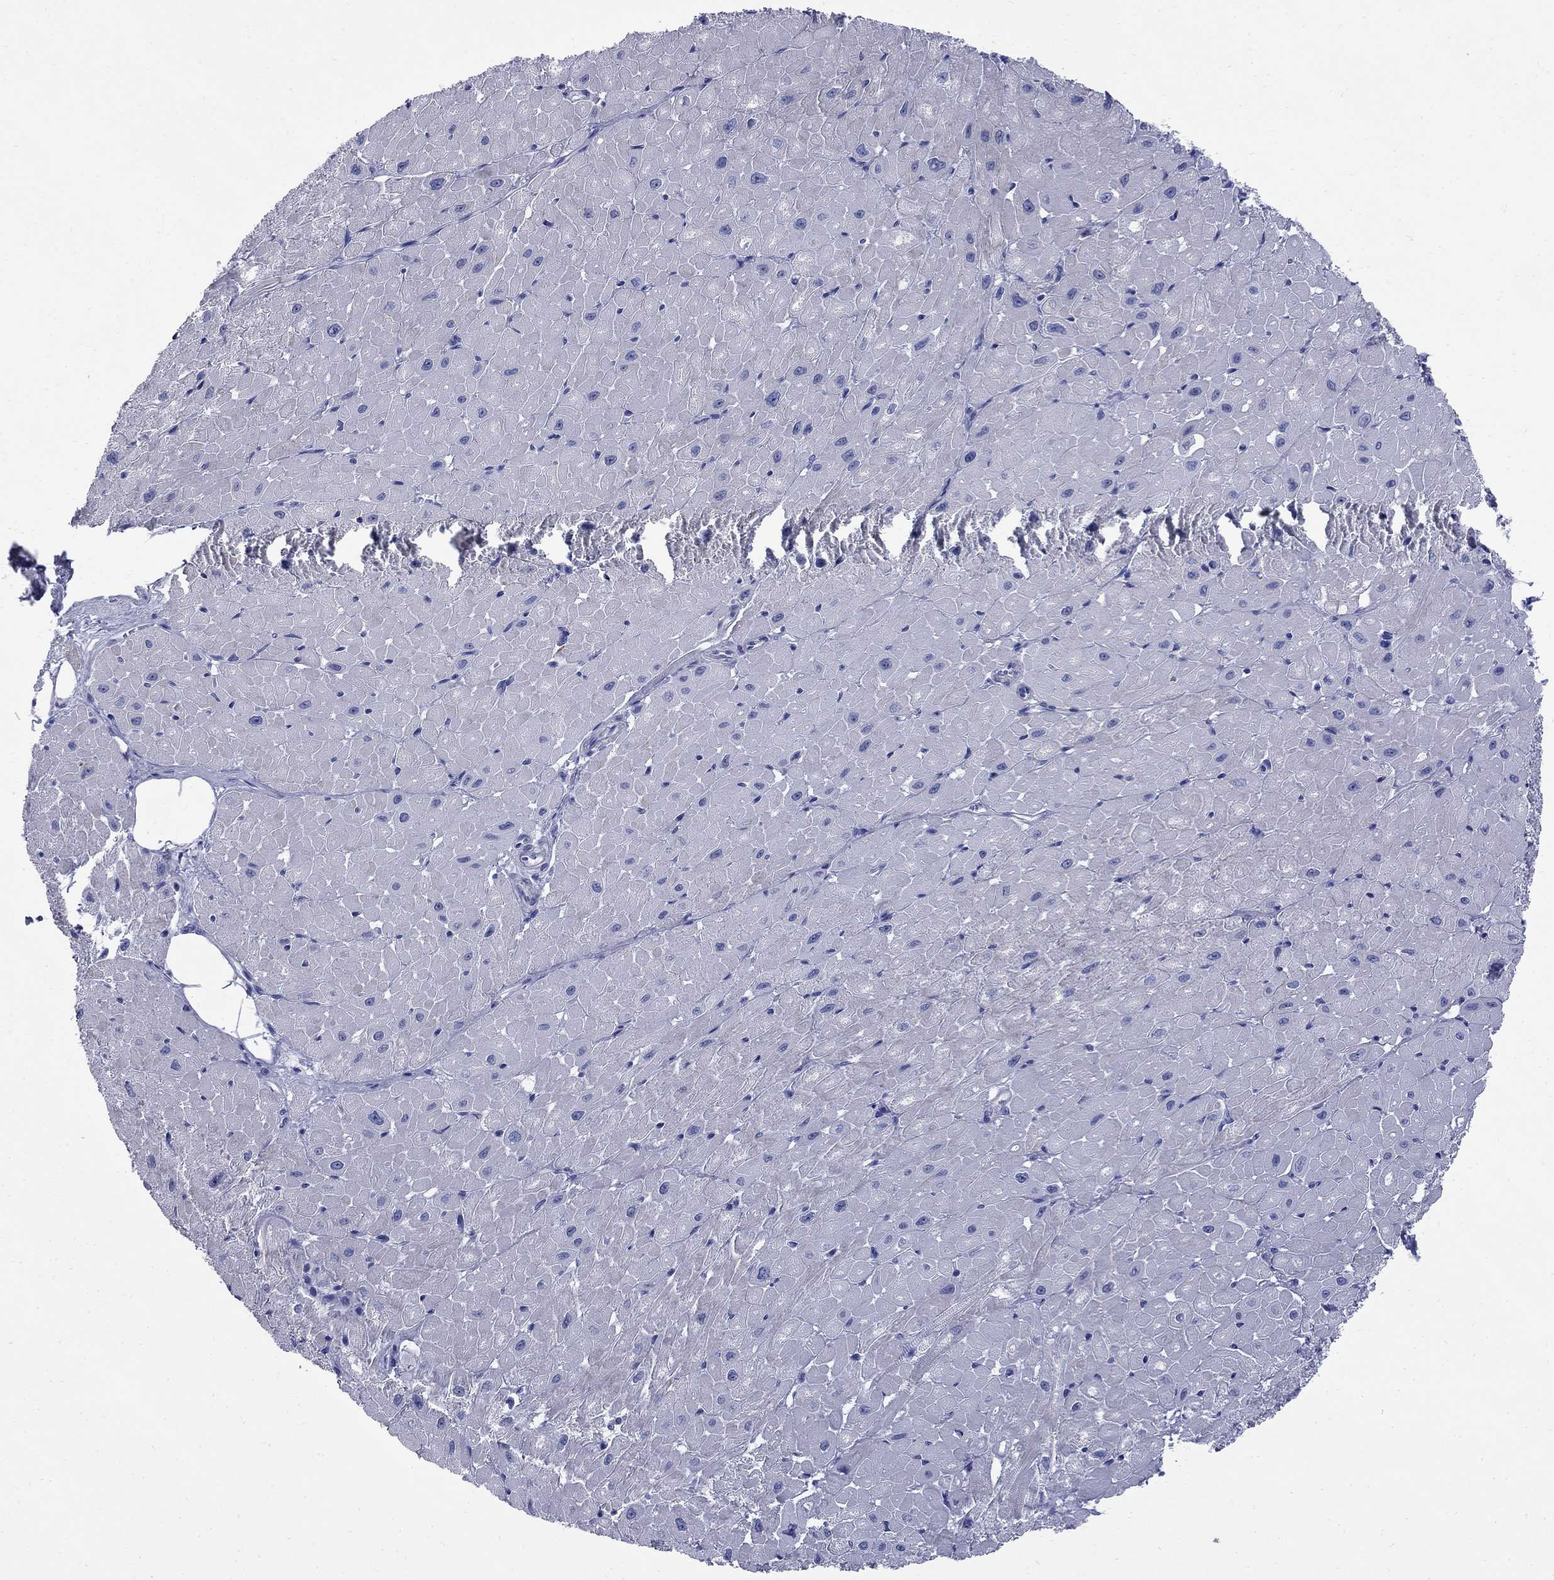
{"staining": {"intensity": "moderate", "quantity": "25%-75%", "location": "cytoplasmic/membranous"}, "tissue": "heart muscle", "cell_type": "Cardiomyocytes", "image_type": "normal", "snomed": [{"axis": "morphology", "description": "Normal tissue, NOS"}, {"axis": "topography", "description": "Heart"}], "caption": "Immunohistochemical staining of unremarkable human heart muscle displays moderate cytoplasmic/membranous protein positivity in about 25%-75% of cardiomyocytes.", "gene": "TACC3", "patient": {"sex": "male", "age": 62}}